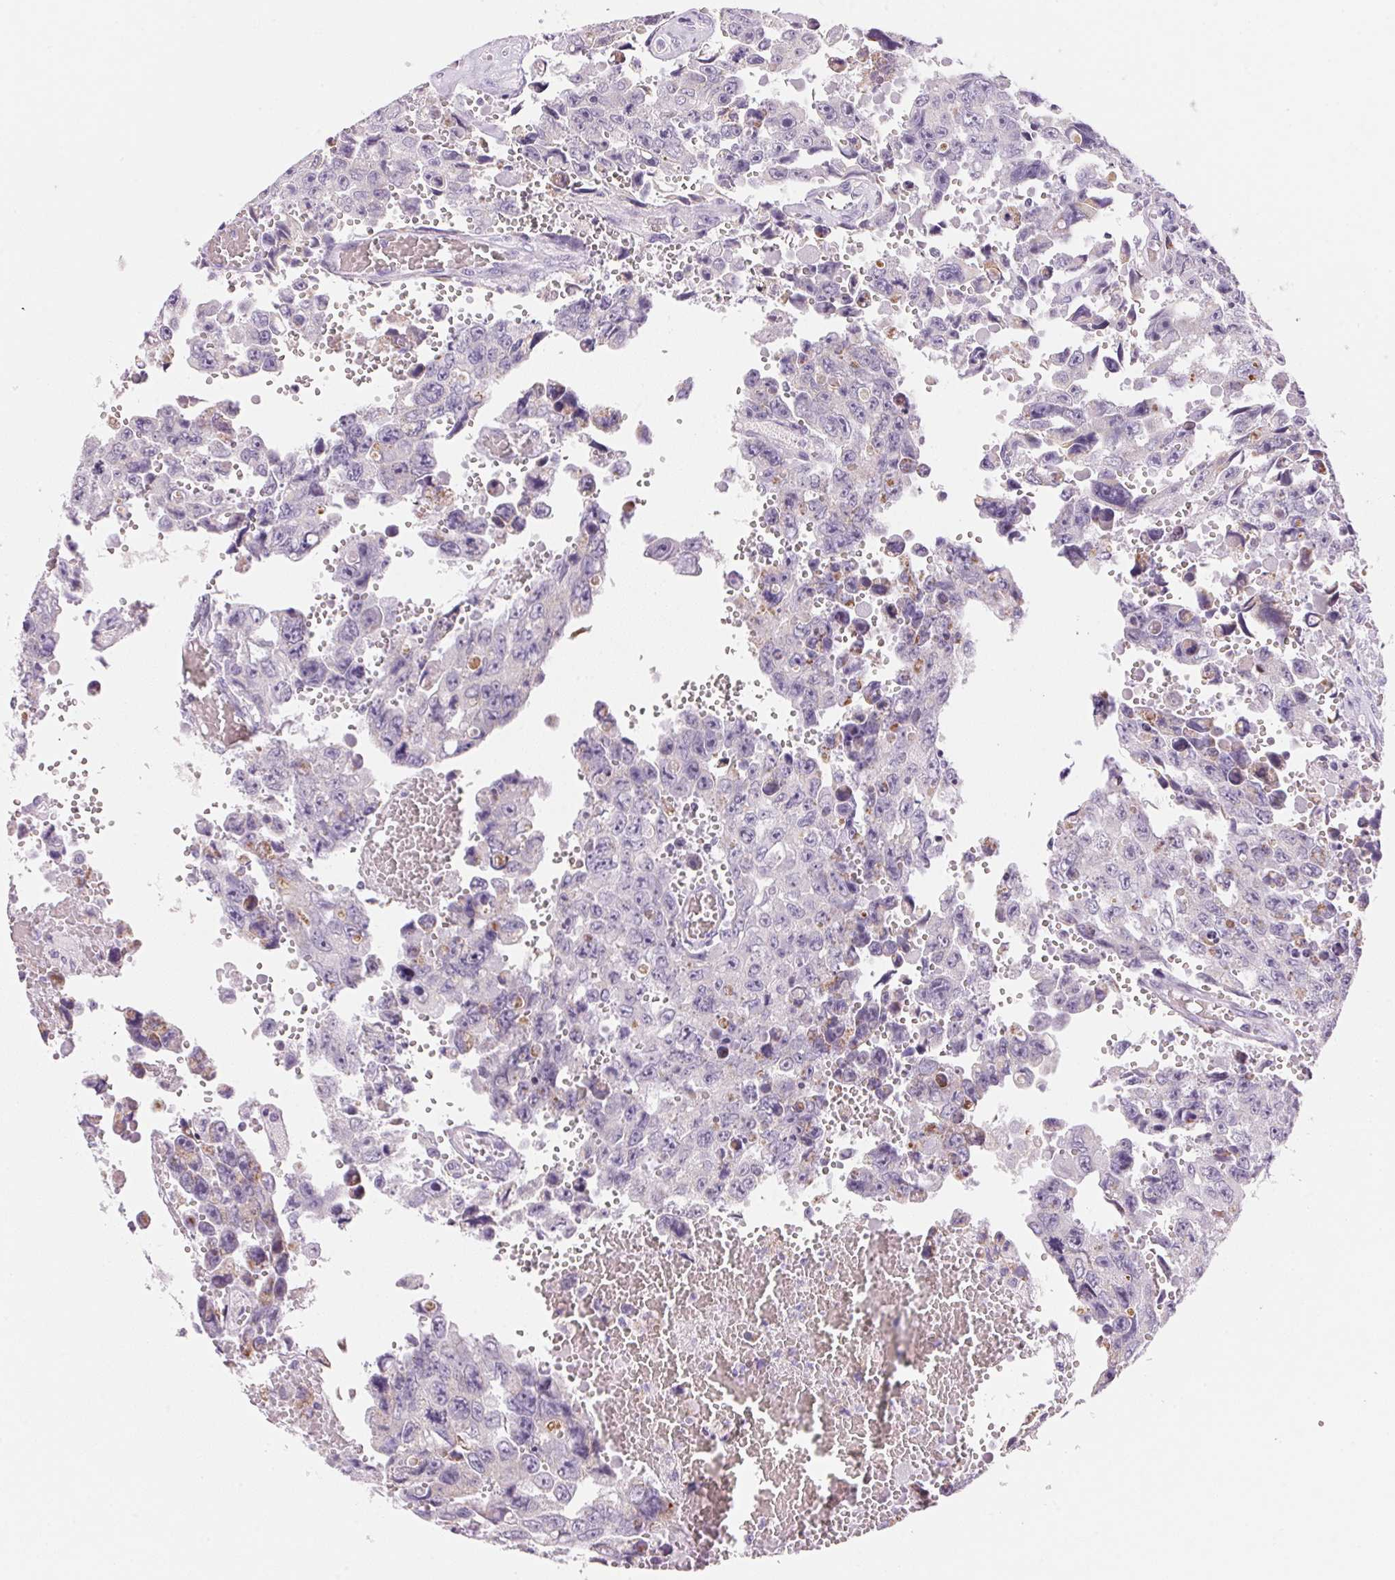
{"staining": {"intensity": "negative", "quantity": "none", "location": "none"}, "tissue": "testis cancer", "cell_type": "Tumor cells", "image_type": "cancer", "snomed": [{"axis": "morphology", "description": "Seminoma, NOS"}, {"axis": "topography", "description": "Testis"}], "caption": "Immunohistochemistry (IHC) histopathology image of neoplastic tissue: human seminoma (testis) stained with DAB exhibits no significant protein positivity in tumor cells.", "gene": "CYP11B1", "patient": {"sex": "male", "age": 26}}